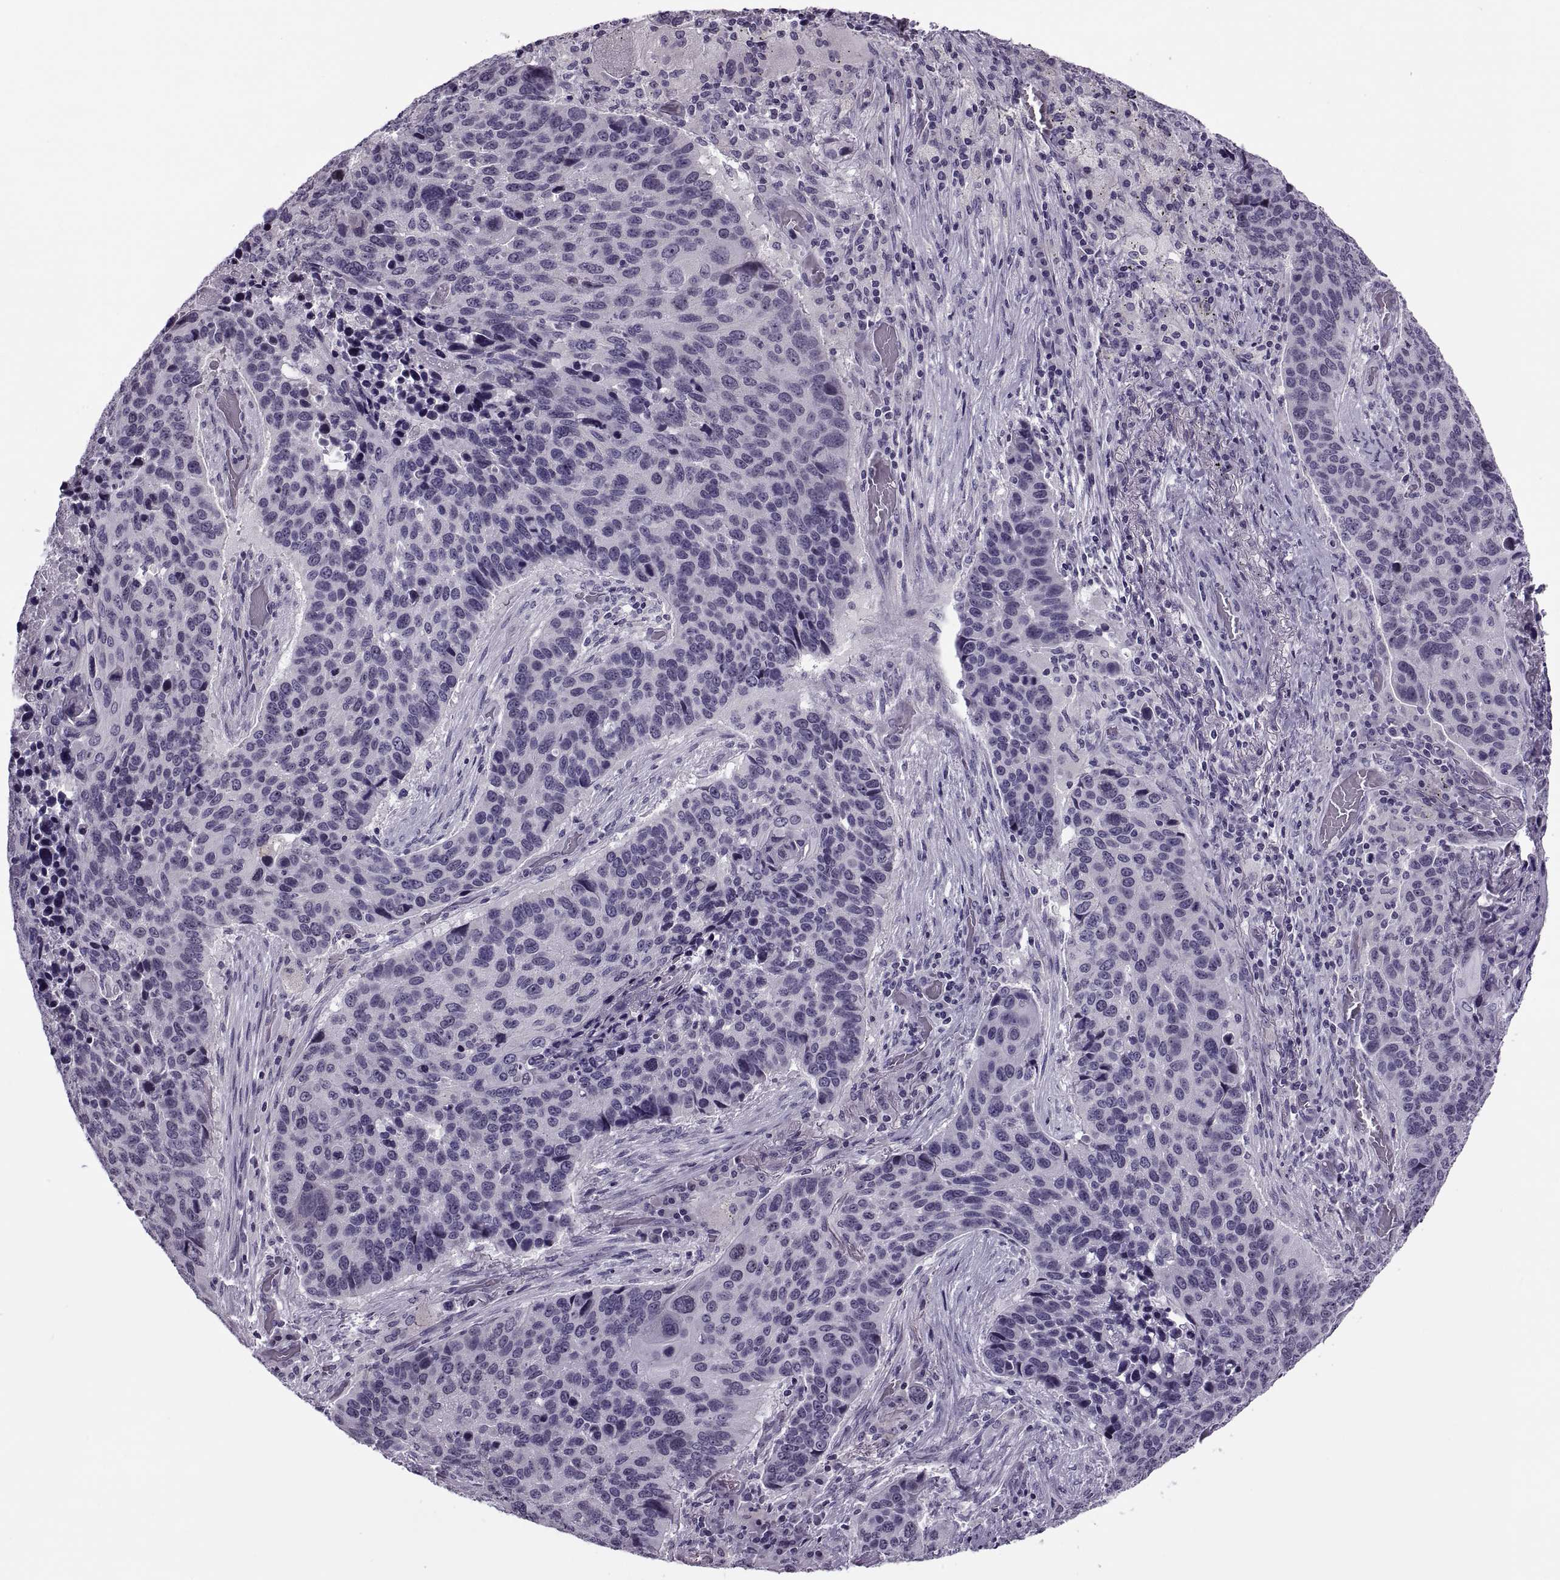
{"staining": {"intensity": "negative", "quantity": "none", "location": "none"}, "tissue": "lung cancer", "cell_type": "Tumor cells", "image_type": "cancer", "snomed": [{"axis": "morphology", "description": "Squamous cell carcinoma, NOS"}, {"axis": "topography", "description": "Lung"}], "caption": "The IHC micrograph has no significant positivity in tumor cells of lung squamous cell carcinoma tissue. (DAB (3,3'-diaminobenzidine) immunohistochemistry, high magnification).", "gene": "MAGEB1", "patient": {"sex": "male", "age": 68}}